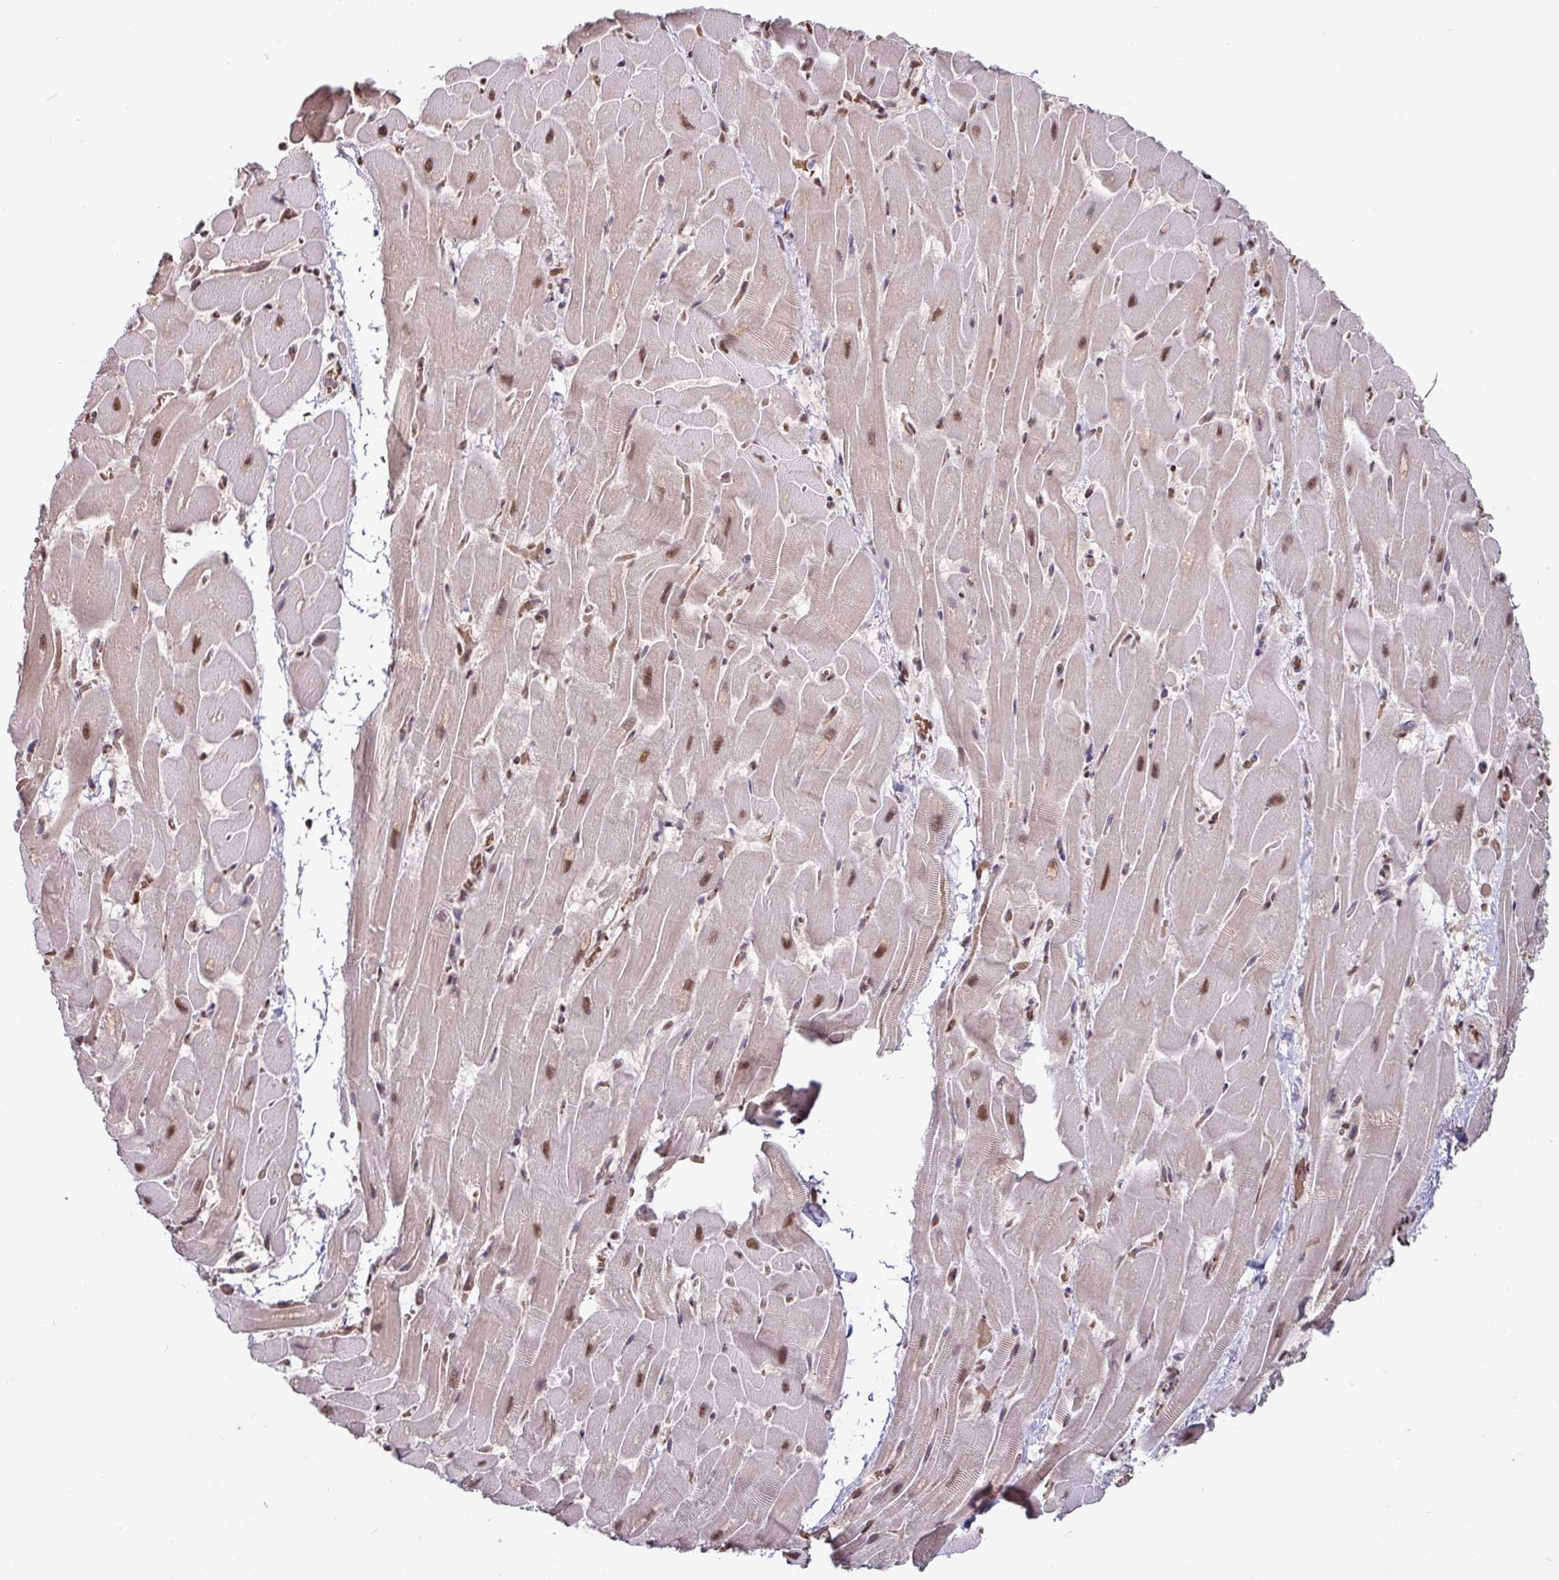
{"staining": {"intensity": "strong", "quantity": "25%-75%", "location": "nuclear"}, "tissue": "heart muscle", "cell_type": "Cardiomyocytes", "image_type": "normal", "snomed": [{"axis": "morphology", "description": "Normal tissue, NOS"}, {"axis": "topography", "description": "Heart"}], "caption": "This photomicrograph displays immunohistochemistry staining of normal human heart muscle, with high strong nuclear expression in about 25%-75% of cardiomyocytes.", "gene": "TDG", "patient": {"sex": "male", "age": 37}}